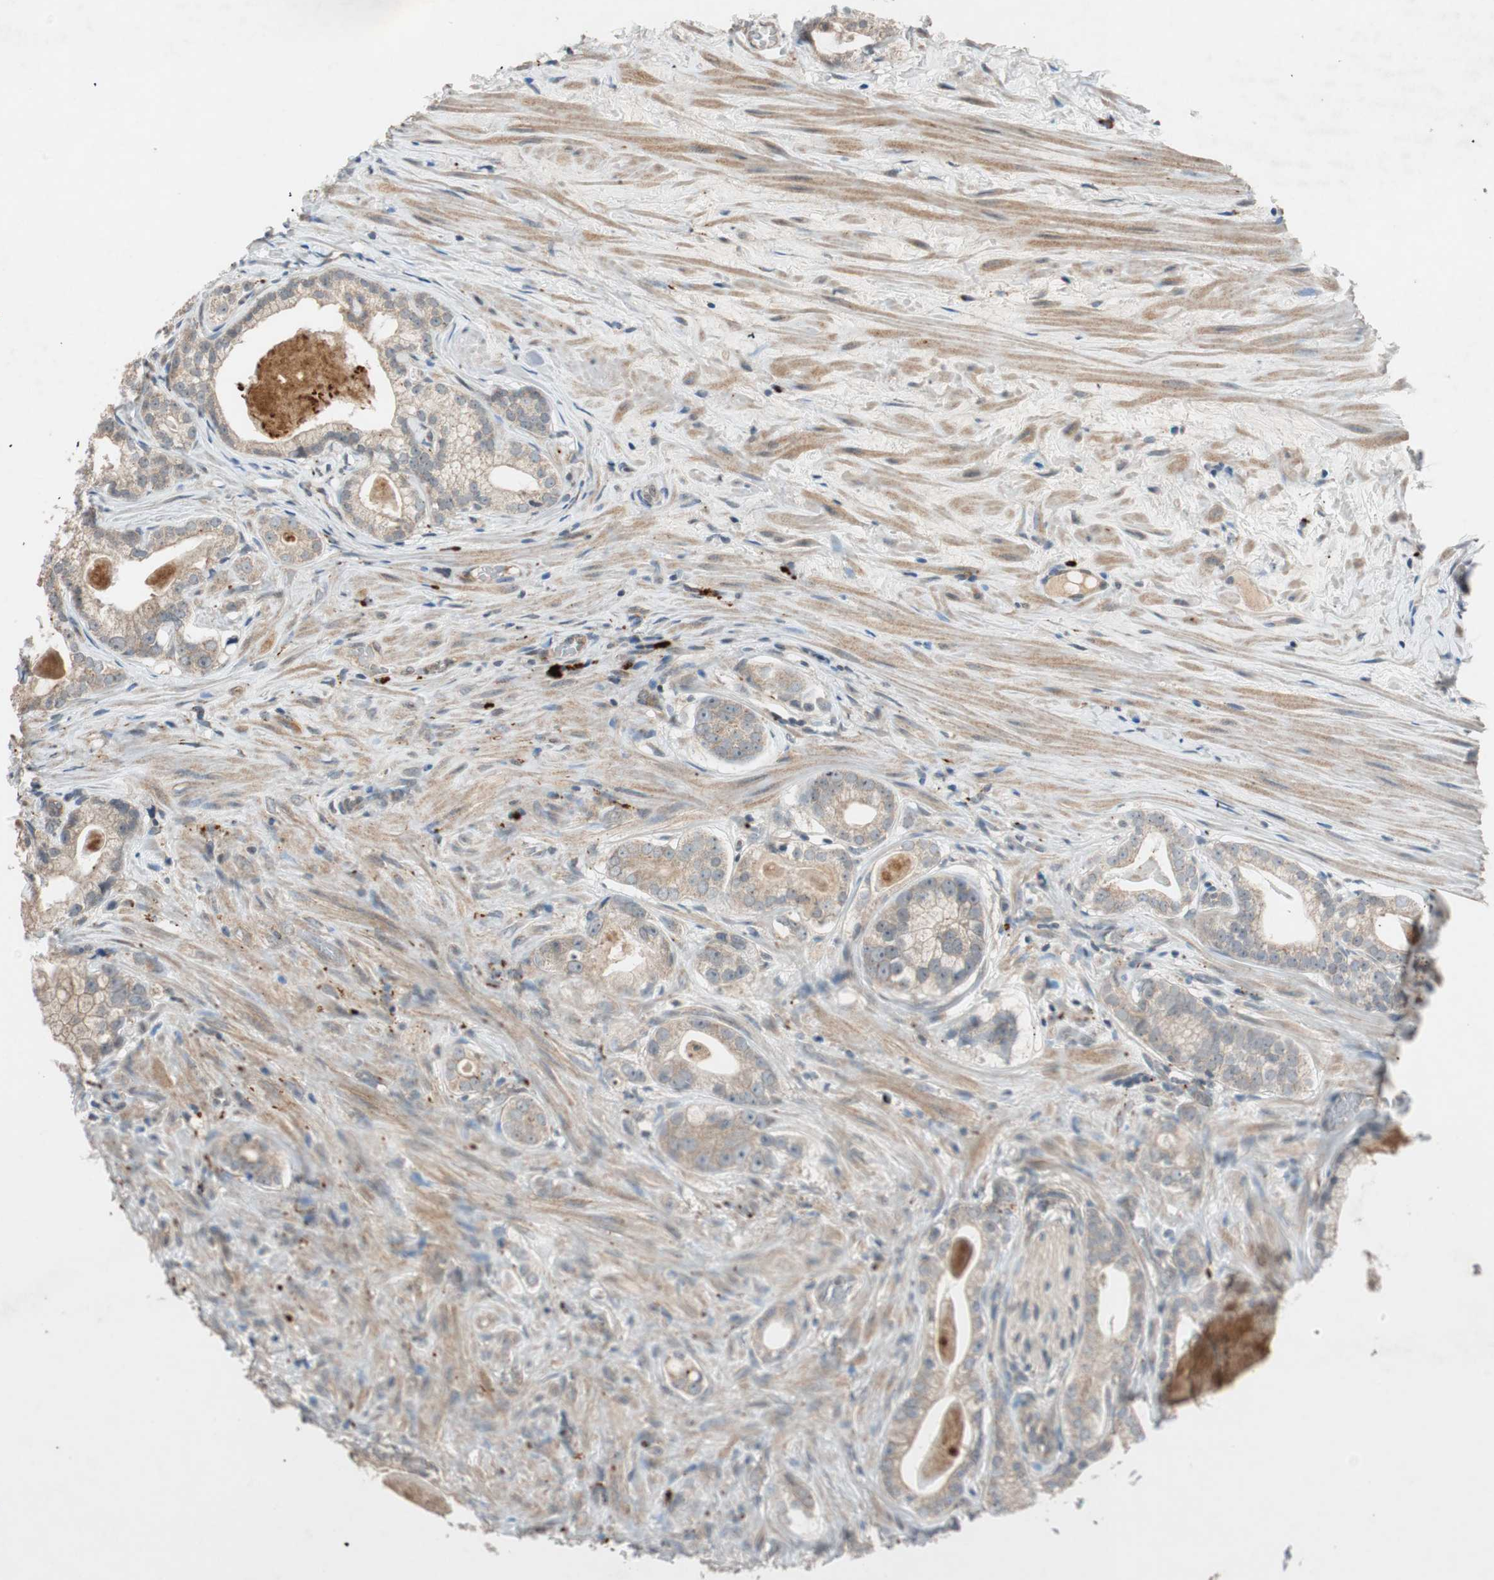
{"staining": {"intensity": "weak", "quantity": ">75%", "location": "cytoplasmic/membranous"}, "tissue": "prostate cancer", "cell_type": "Tumor cells", "image_type": "cancer", "snomed": [{"axis": "morphology", "description": "Adenocarcinoma, Low grade"}, {"axis": "topography", "description": "Prostate"}], "caption": "An image of prostate cancer (low-grade adenocarcinoma) stained for a protein displays weak cytoplasmic/membranous brown staining in tumor cells.", "gene": "GLB1", "patient": {"sex": "male", "age": 59}}